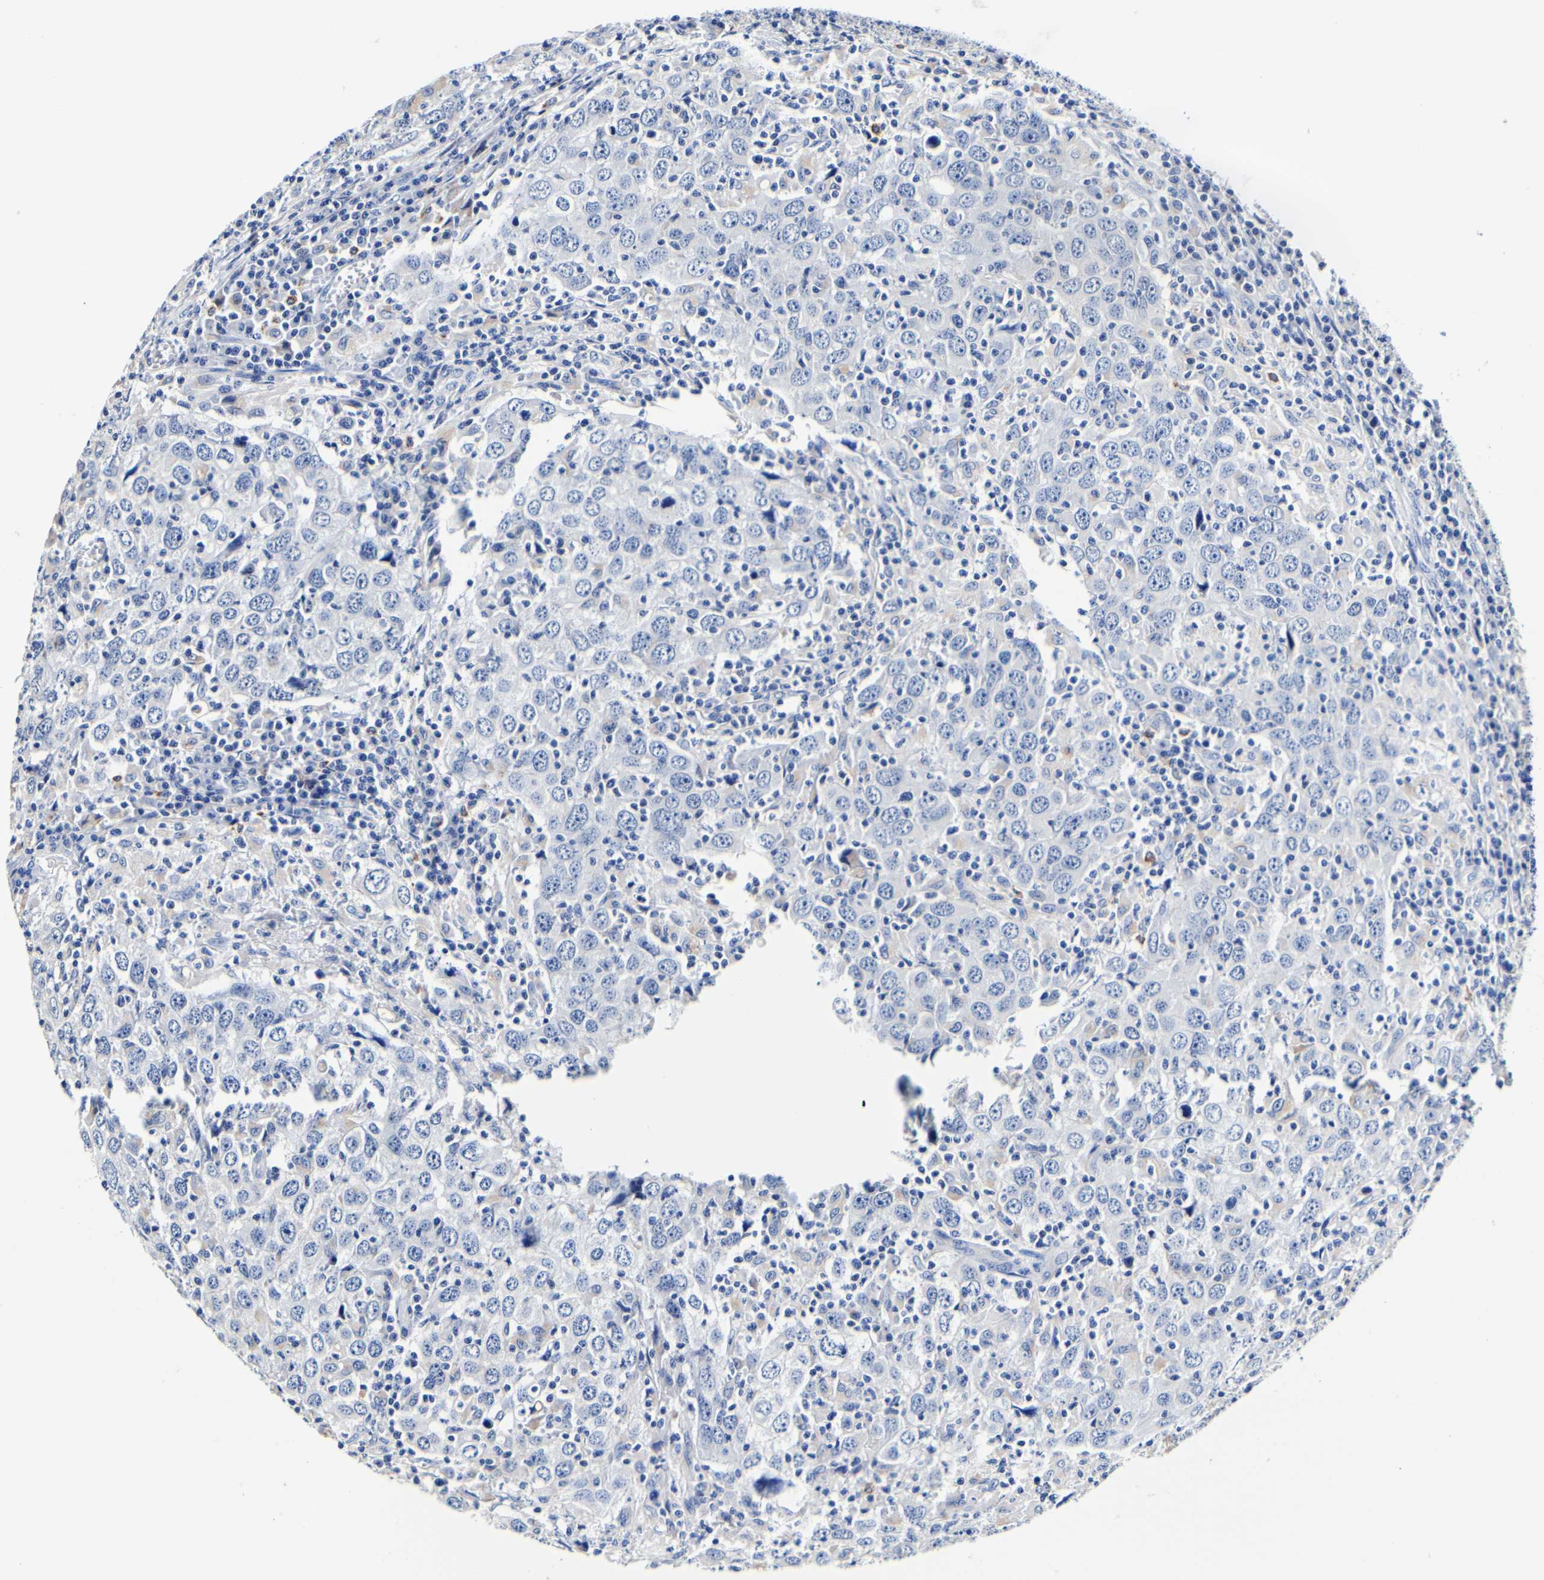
{"staining": {"intensity": "negative", "quantity": "none", "location": "none"}, "tissue": "head and neck cancer", "cell_type": "Tumor cells", "image_type": "cancer", "snomed": [{"axis": "morphology", "description": "Adenocarcinoma, NOS"}, {"axis": "topography", "description": "Salivary gland"}, {"axis": "topography", "description": "Head-Neck"}], "caption": "Tumor cells are negative for protein expression in human head and neck adenocarcinoma.", "gene": "CAMK4", "patient": {"sex": "female", "age": 65}}